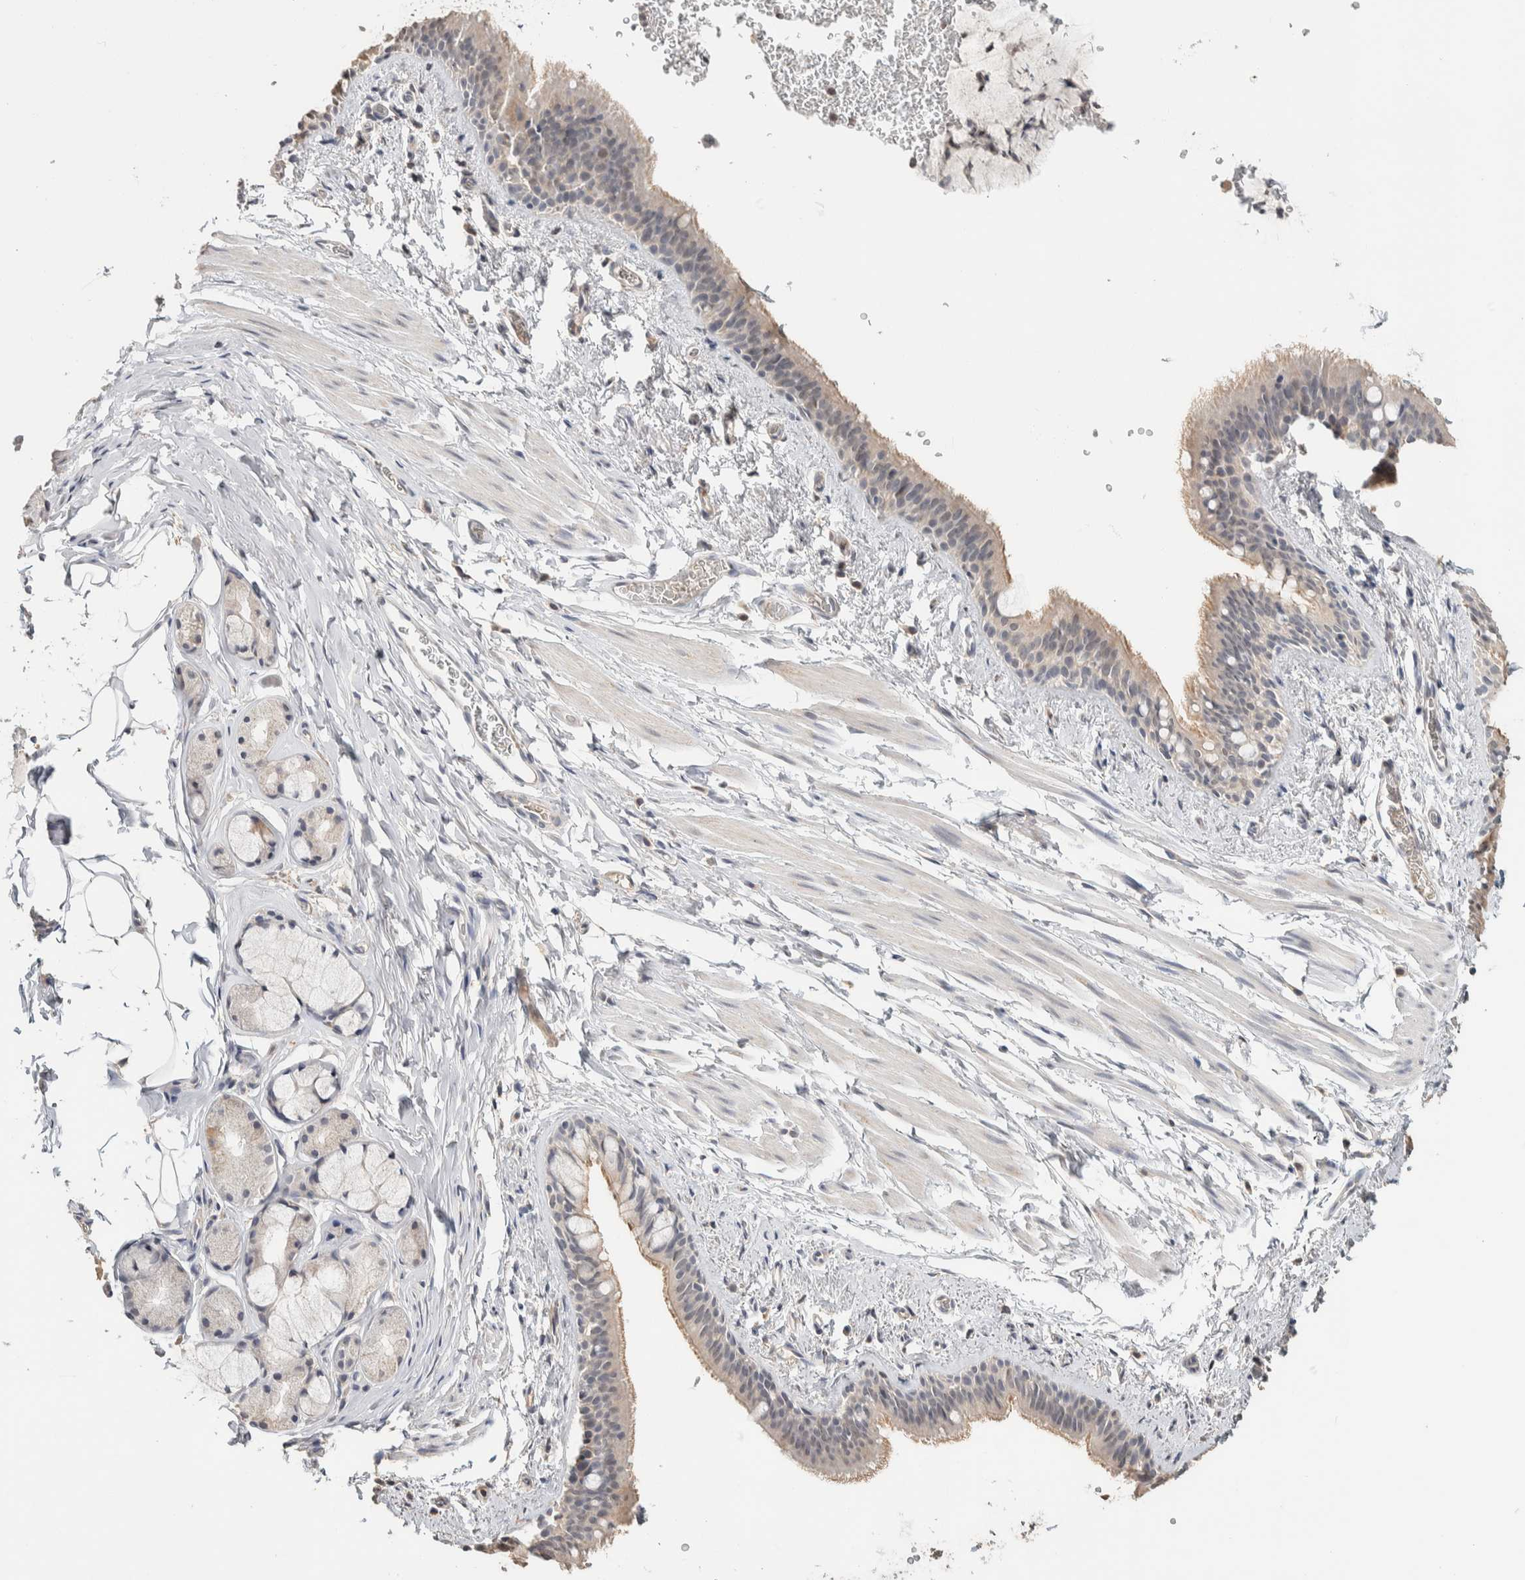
{"staining": {"intensity": "weak", "quantity": "<25%", "location": "cytoplasmic/membranous"}, "tissue": "bronchus", "cell_type": "Respiratory epithelial cells", "image_type": "normal", "snomed": [{"axis": "morphology", "description": "Normal tissue, NOS"}, {"axis": "topography", "description": "Cartilage tissue"}, {"axis": "topography", "description": "Bronchus"}, {"axis": "topography", "description": "Lung"}], "caption": "Immunohistochemical staining of benign bronchus reveals no significant staining in respiratory epithelial cells.", "gene": "CRAT", "patient": {"sex": "male", "age": 64}}